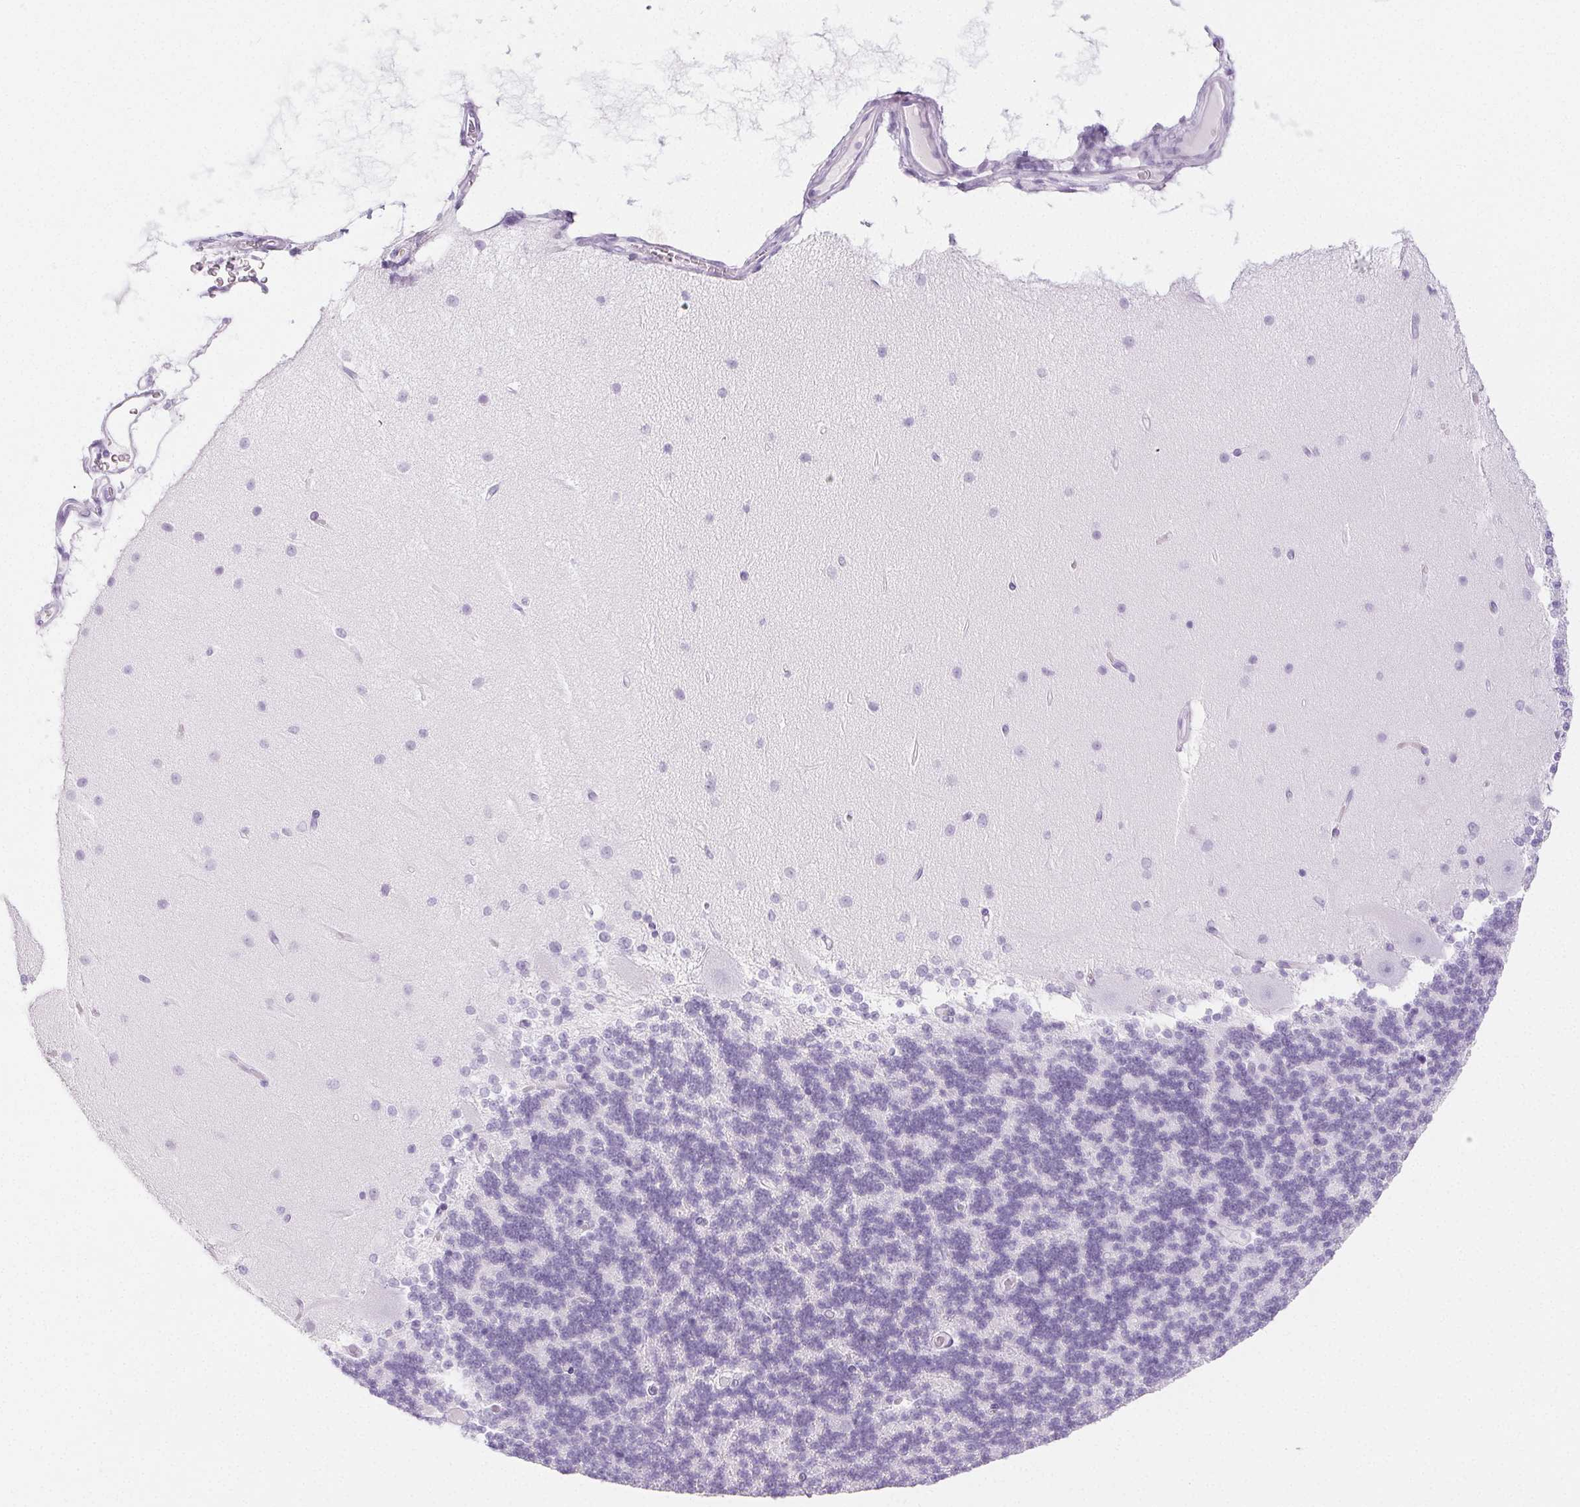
{"staining": {"intensity": "negative", "quantity": "none", "location": "none"}, "tissue": "cerebellum", "cell_type": "Cells in granular layer", "image_type": "normal", "snomed": [{"axis": "morphology", "description": "Normal tissue, NOS"}, {"axis": "topography", "description": "Cerebellum"}], "caption": "Immunohistochemistry histopathology image of unremarkable cerebellum: cerebellum stained with DAB displays no significant protein staining in cells in granular layer.", "gene": "PI3", "patient": {"sex": "female", "age": 54}}